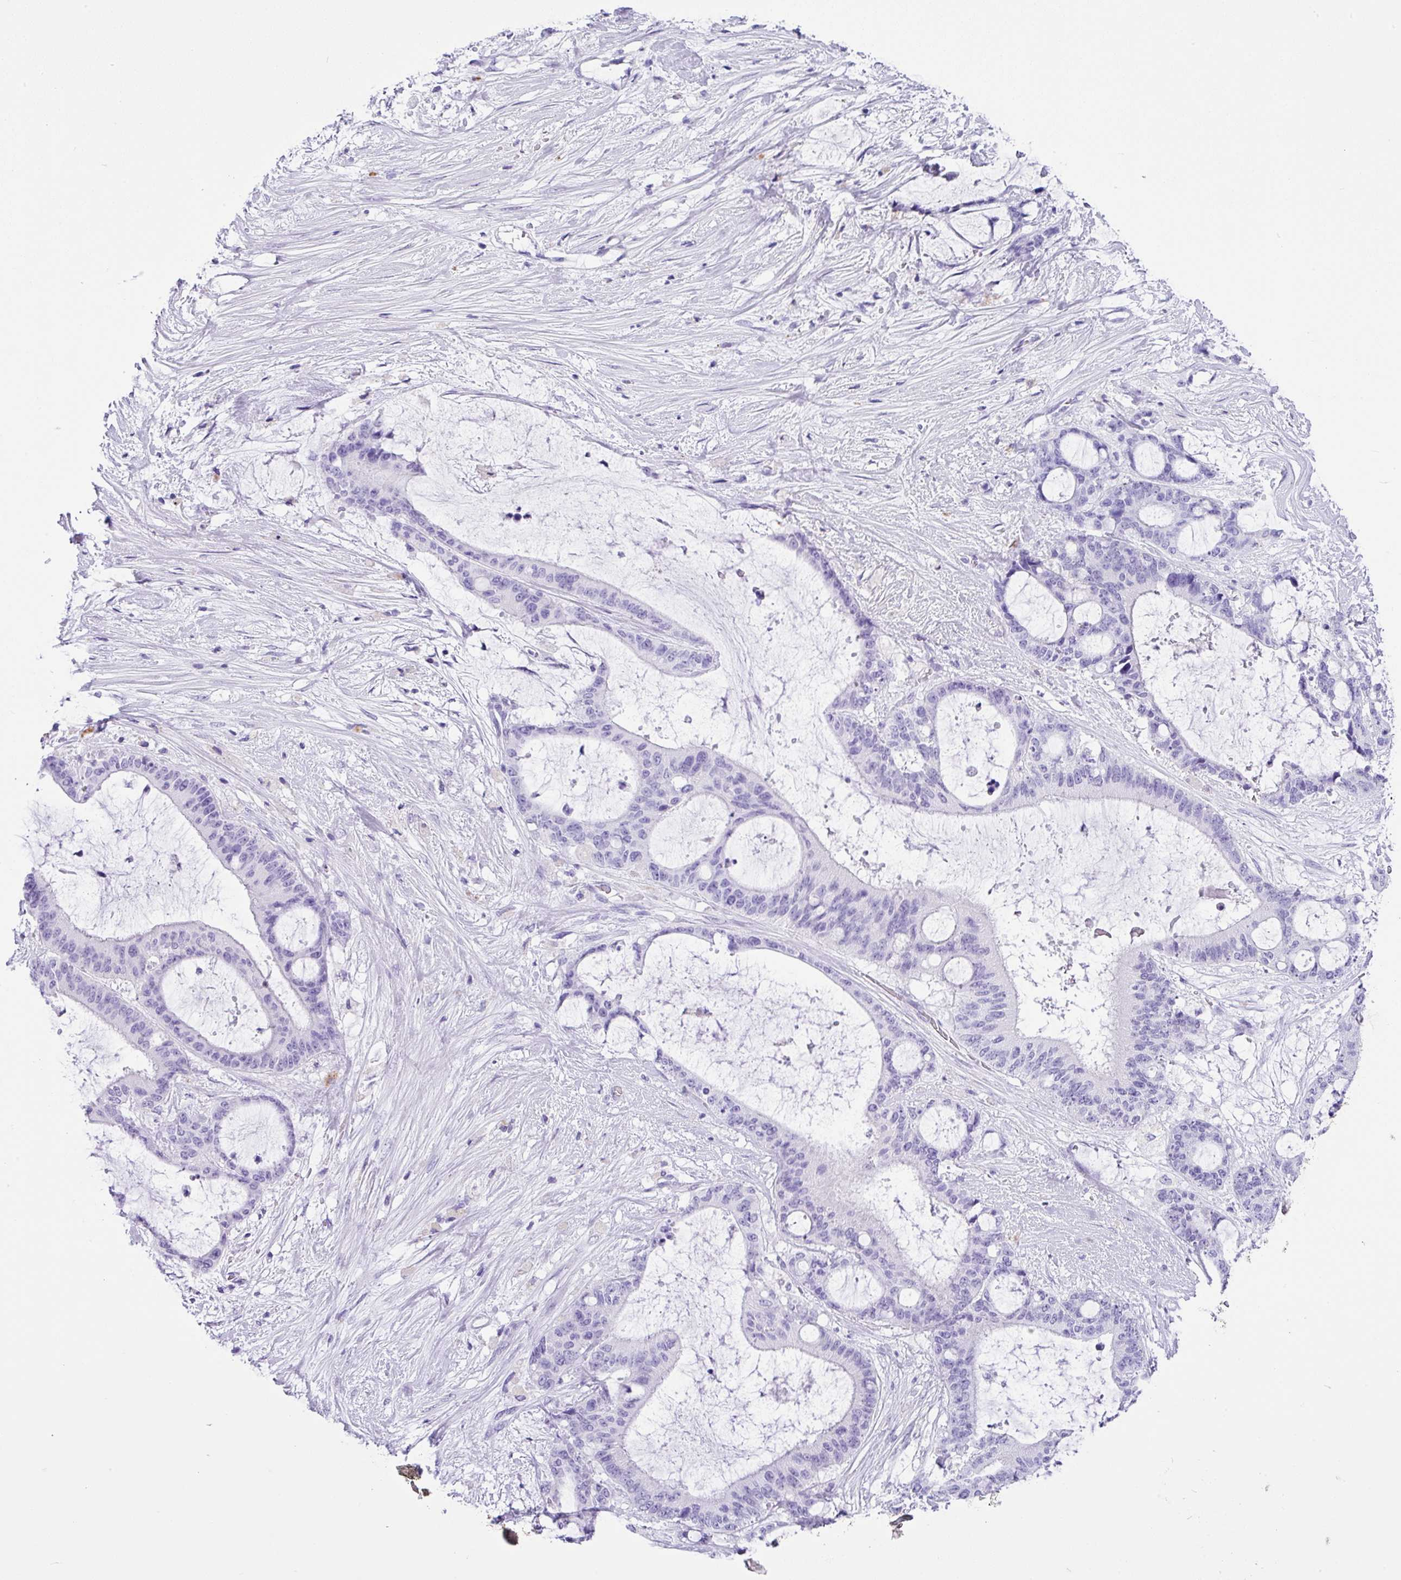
{"staining": {"intensity": "negative", "quantity": "none", "location": "none"}, "tissue": "liver cancer", "cell_type": "Tumor cells", "image_type": "cancer", "snomed": [{"axis": "morphology", "description": "Normal tissue, NOS"}, {"axis": "morphology", "description": "Cholangiocarcinoma"}, {"axis": "topography", "description": "Liver"}, {"axis": "topography", "description": "Peripheral nerve tissue"}], "caption": "Tumor cells show no significant protein staining in liver cholangiocarcinoma.", "gene": "ZG16", "patient": {"sex": "female", "age": 73}}